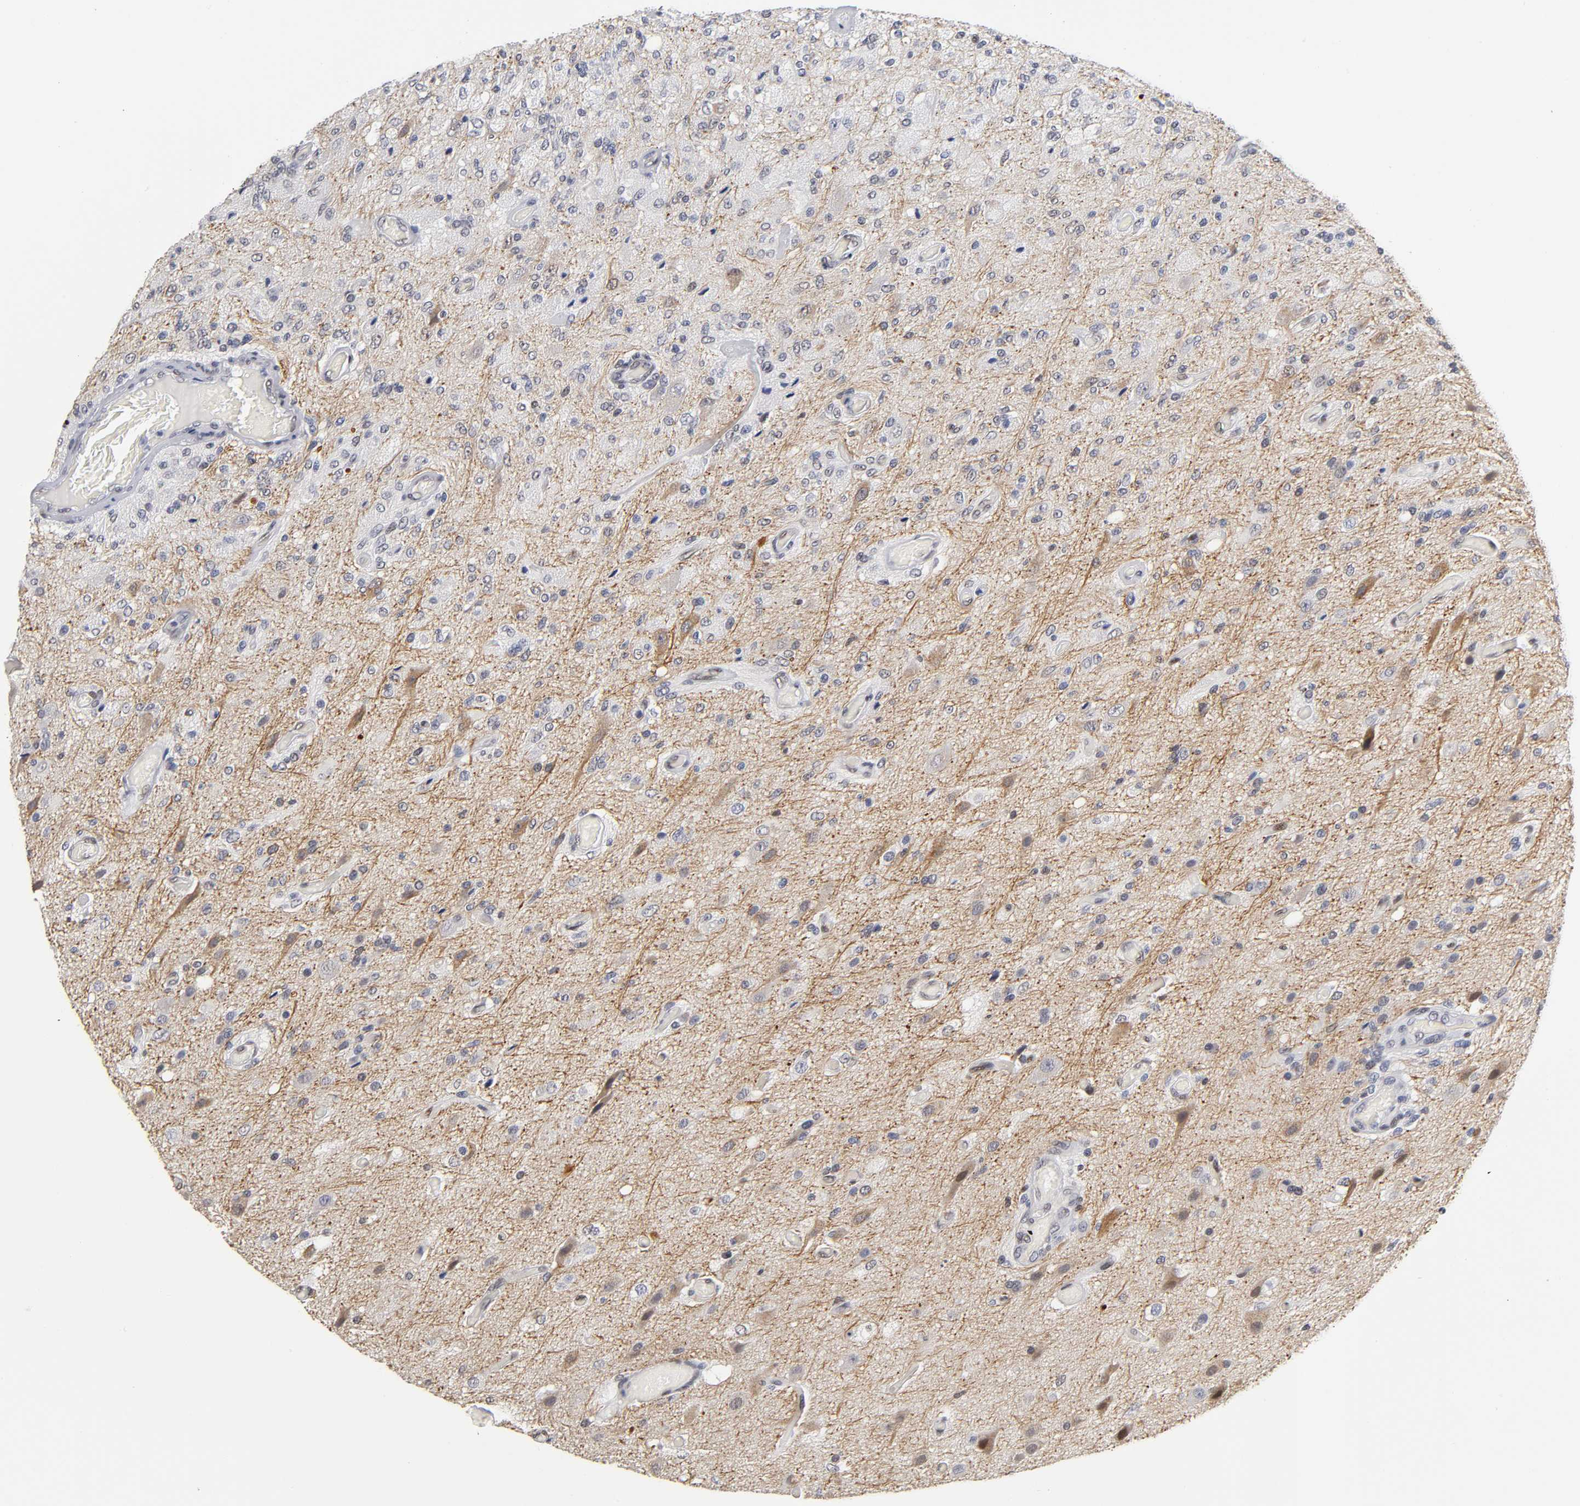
{"staining": {"intensity": "weak", "quantity": "25%-75%", "location": "cytoplasmic/membranous,nuclear"}, "tissue": "glioma", "cell_type": "Tumor cells", "image_type": "cancer", "snomed": [{"axis": "morphology", "description": "Normal tissue, NOS"}, {"axis": "morphology", "description": "Glioma, malignant, High grade"}, {"axis": "topography", "description": "Cerebral cortex"}], "caption": "Immunohistochemical staining of malignant glioma (high-grade) reveals low levels of weak cytoplasmic/membranous and nuclear positivity in approximately 25%-75% of tumor cells. The staining was performed using DAB (3,3'-diaminobenzidine), with brown indicating positive protein expression. Nuclei are stained blue with hematoxylin.", "gene": "NR3C1", "patient": {"sex": "male", "age": 77}}